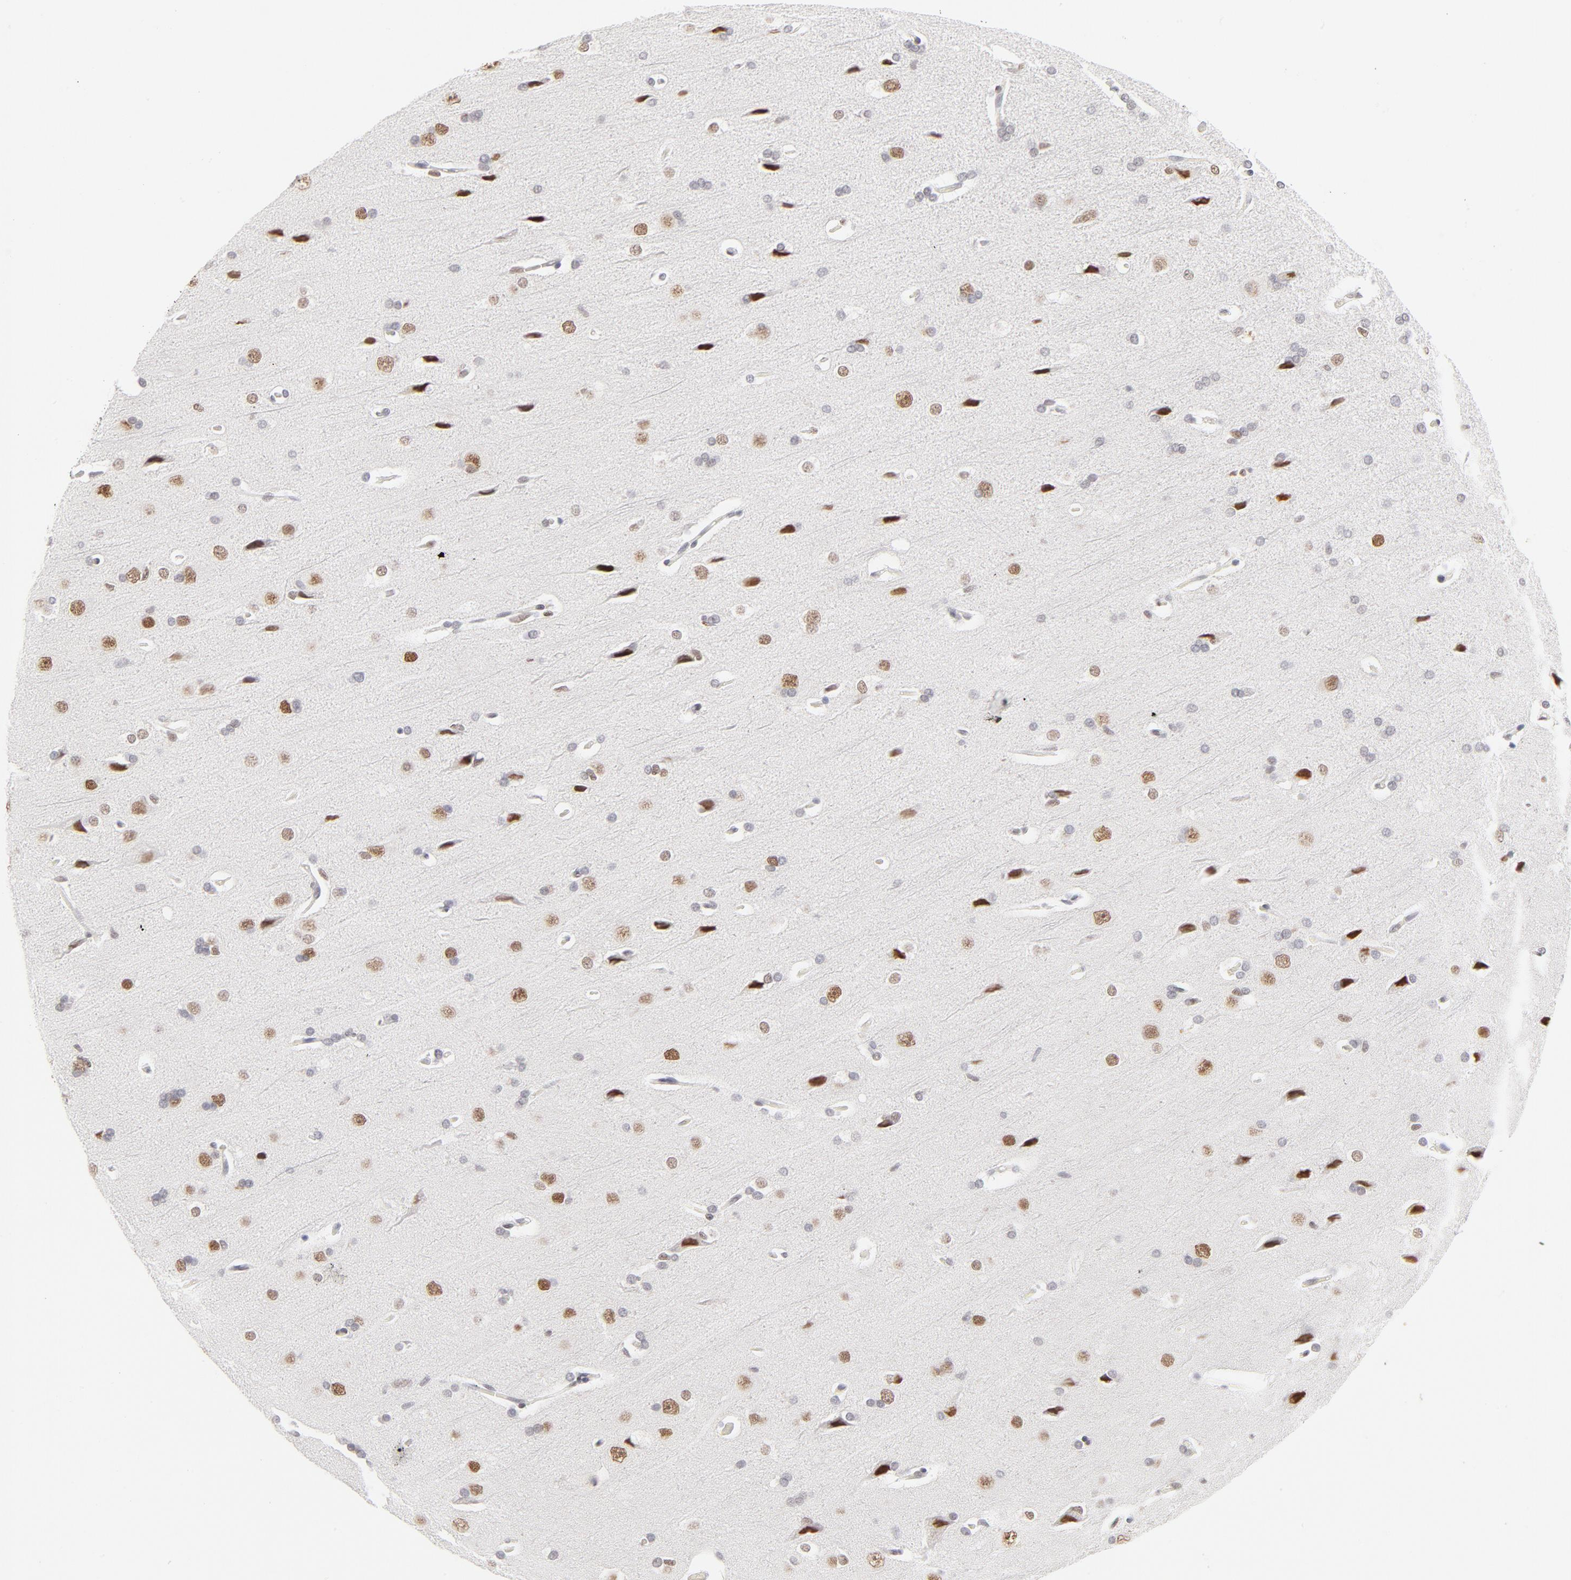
{"staining": {"intensity": "negative", "quantity": "none", "location": "none"}, "tissue": "cerebral cortex", "cell_type": "Endothelial cells", "image_type": "normal", "snomed": [{"axis": "morphology", "description": "Normal tissue, NOS"}, {"axis": "topography", "description": "Cerebral cortex"}], "caption": "Image shows no significant protein expression in endothelial cells of unremarkable cerebral cortex. (DAB (3,3'-diaminobenzidine) immunohistochemistry (IHC) visualized using brightfield microscopy, high magnification).", "gene": "PBX1", "patient": {"sex": "male", "age": 62}}